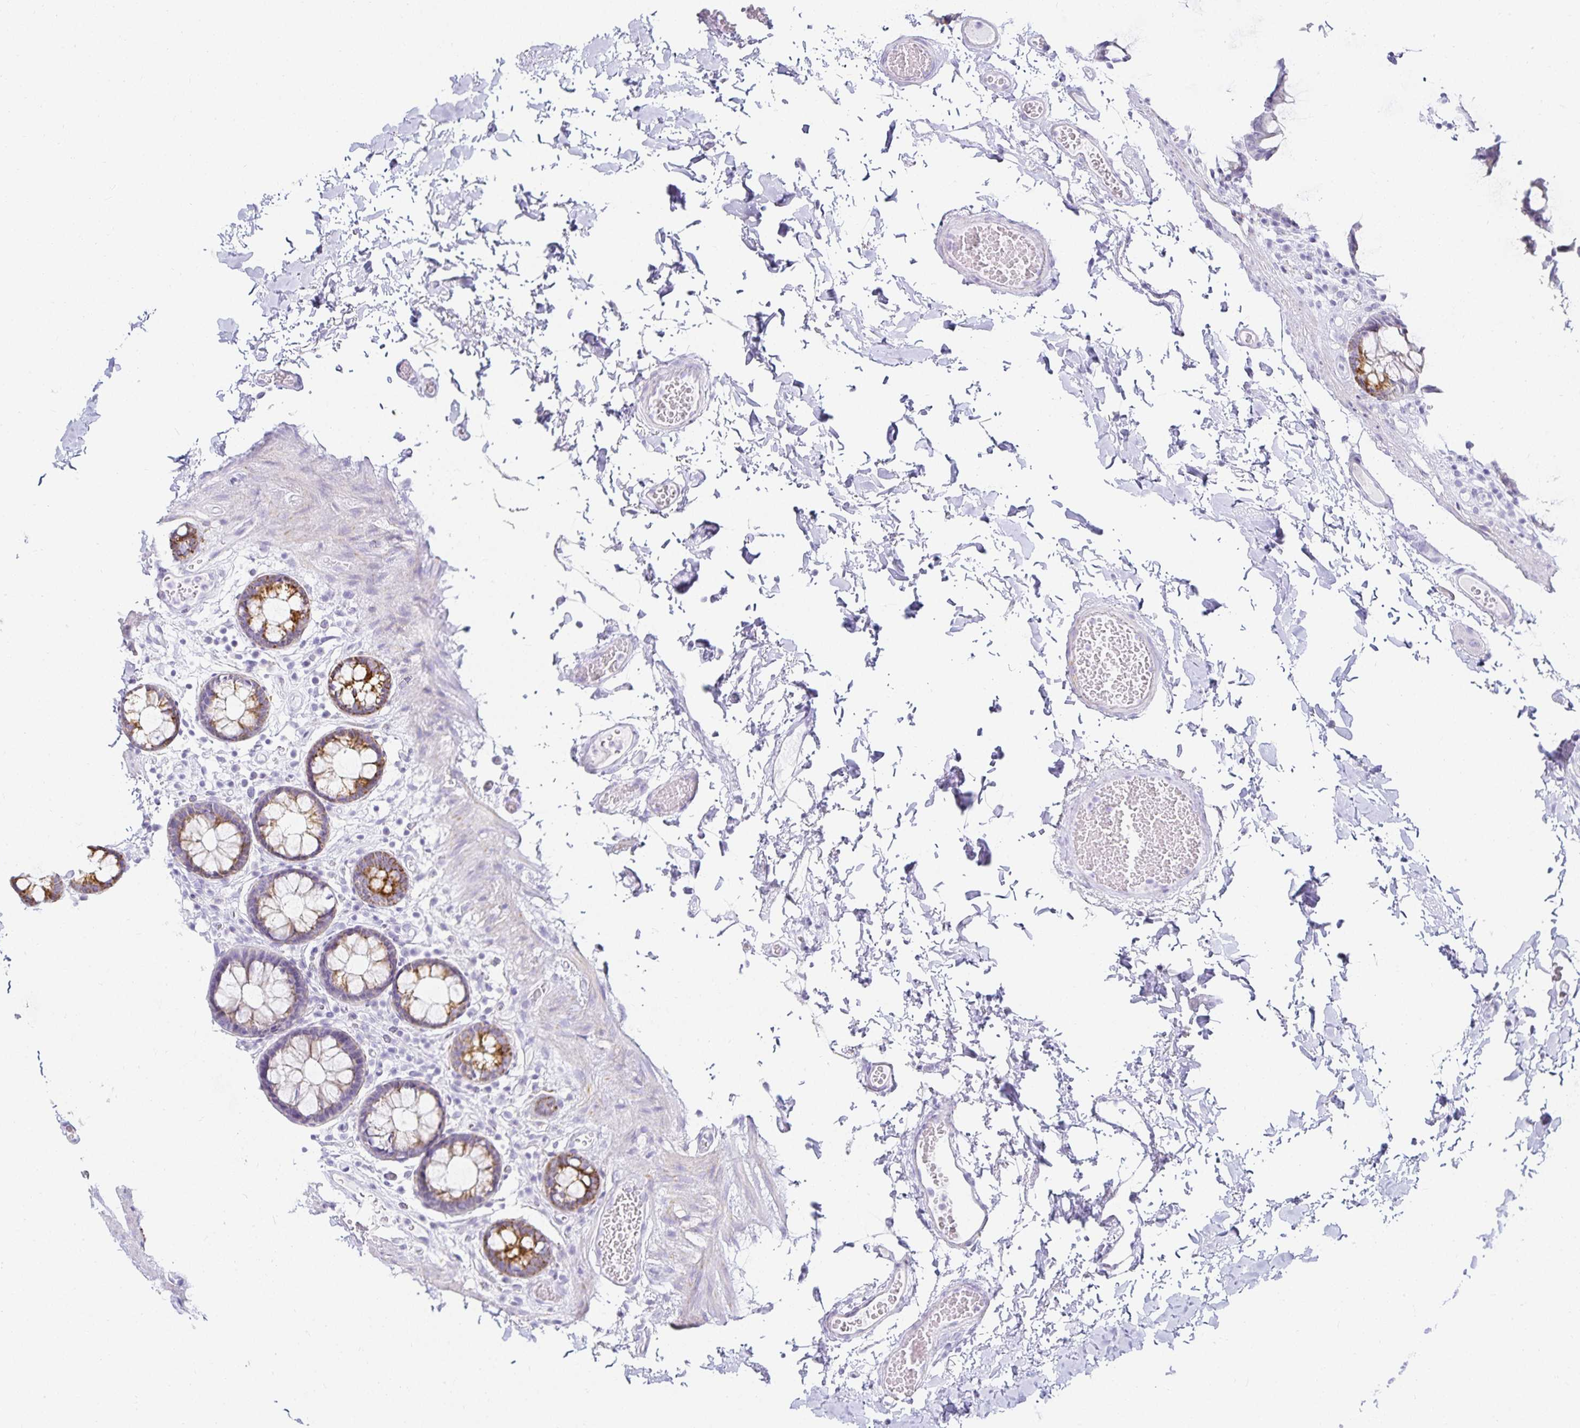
{"staining": {"intensity": "negative", "quantity": "none", "location": "none"}, "tissue": "colon", "cell_type": "Endothelial cells", "image_type": "normal", "snomed": [{"axis": "morphology", "description": "Normal tissue, NOS"}, {"axis": "topography", "description": "Colon"}, {"axis": "topography", "description": "Peripheral nerve tissue"}], "caption": "IHC histopathology image of benign colon stained for a protein (brown), which shows no positivity in endothelial cells.", "gene": "GP2", "patient": {"sex": "male", "age": 84}}